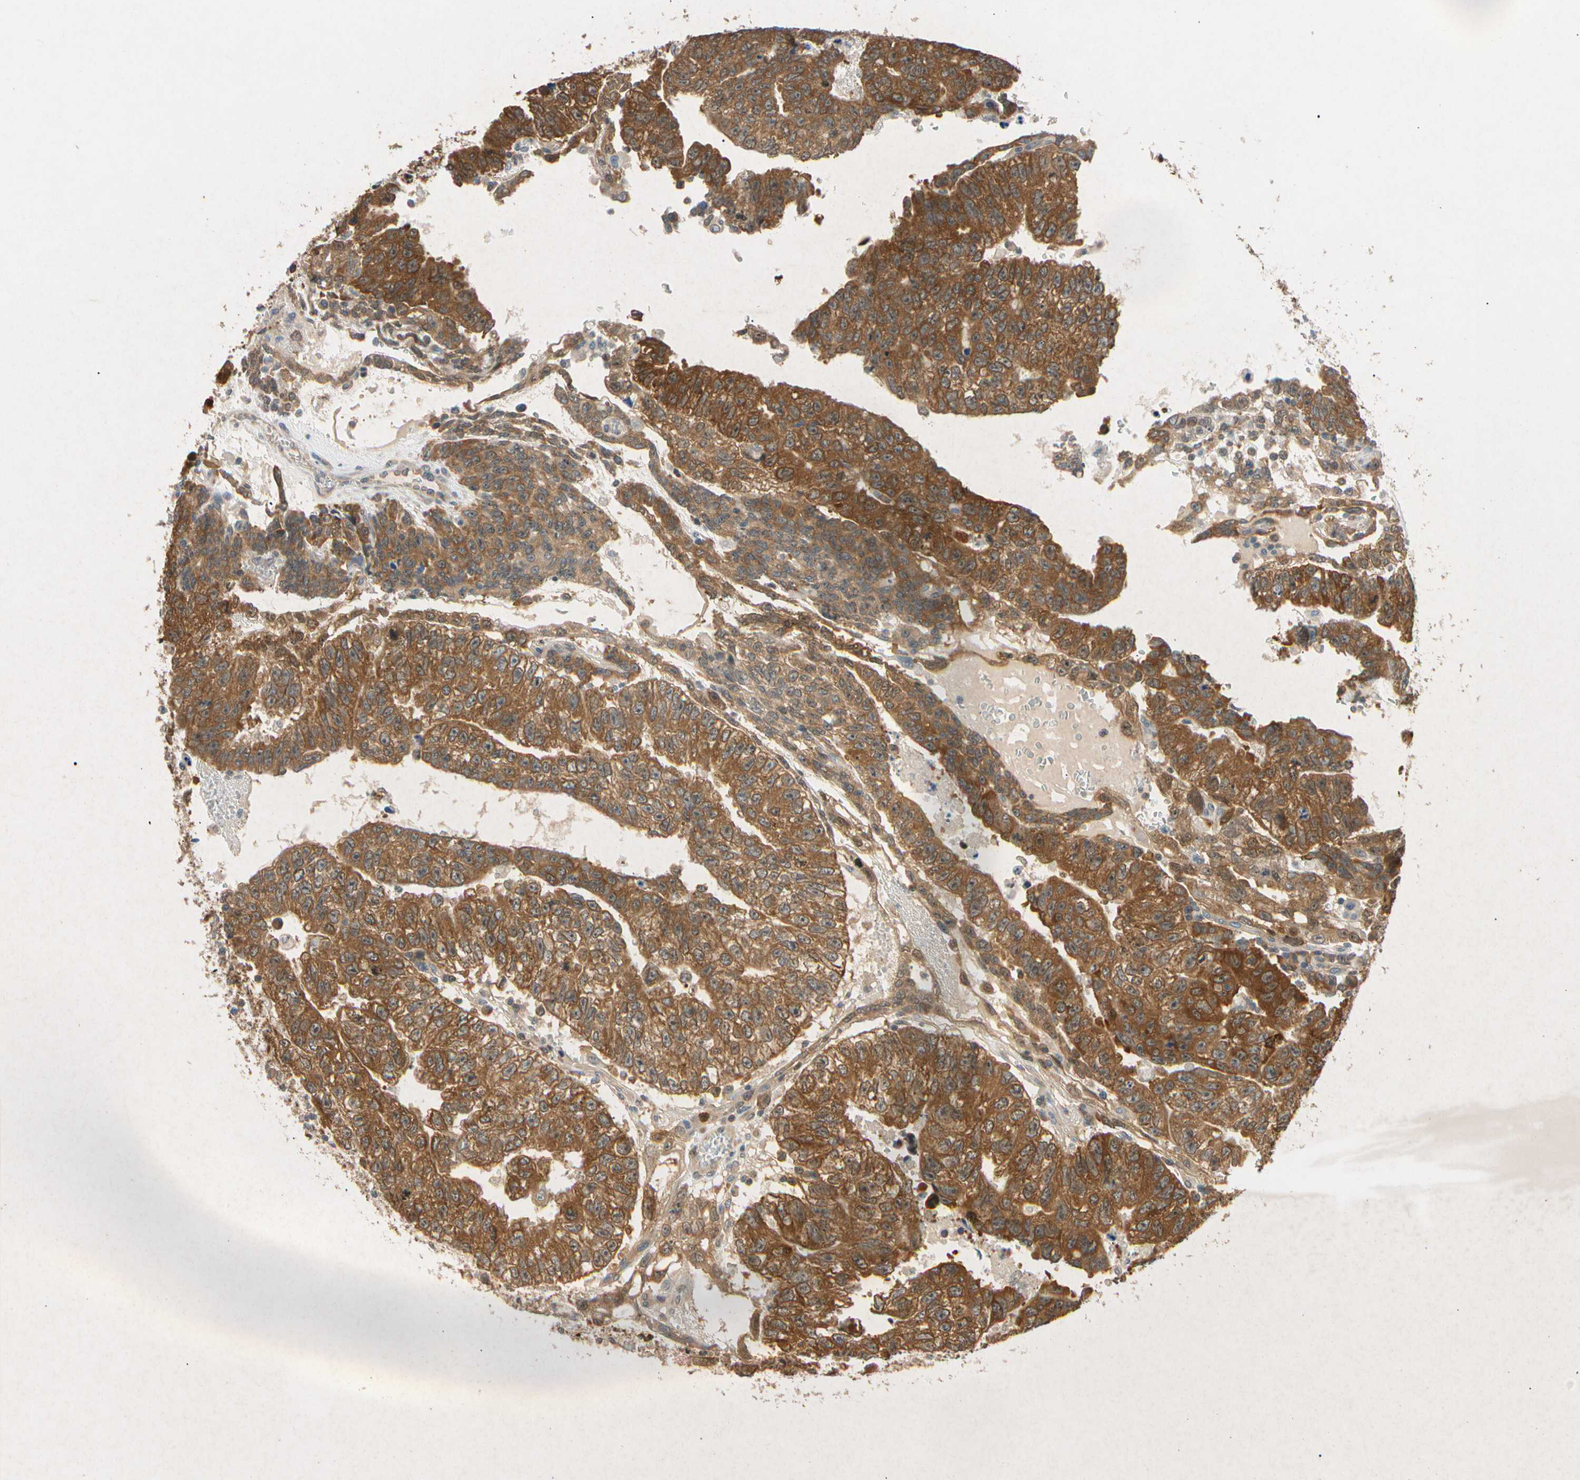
{"staining": {"intensity": "strong", "quantity": ">75%", "location": "cytoplasmic/membranous"}, "tissue": "testis cancer", "cell_type": "Tumor cells", "image_type": "cancer", "snomed": [{"axis": "morphology", "description": "Seminoma, NOS"}, {"axis": "morphology", "description": "Carcinoma, Embryonal, NOS"}, {"axis": "topography", "description": "Testis"}], "caption": "Human embryonal carcinoma (testis) stained with a brown dye displays strong cytoplasmic/membranous positive positivity in approximately >75% of tumor cells.", "gene": "EIF1AX", "patient": {"sex": "male", "age": 52}}